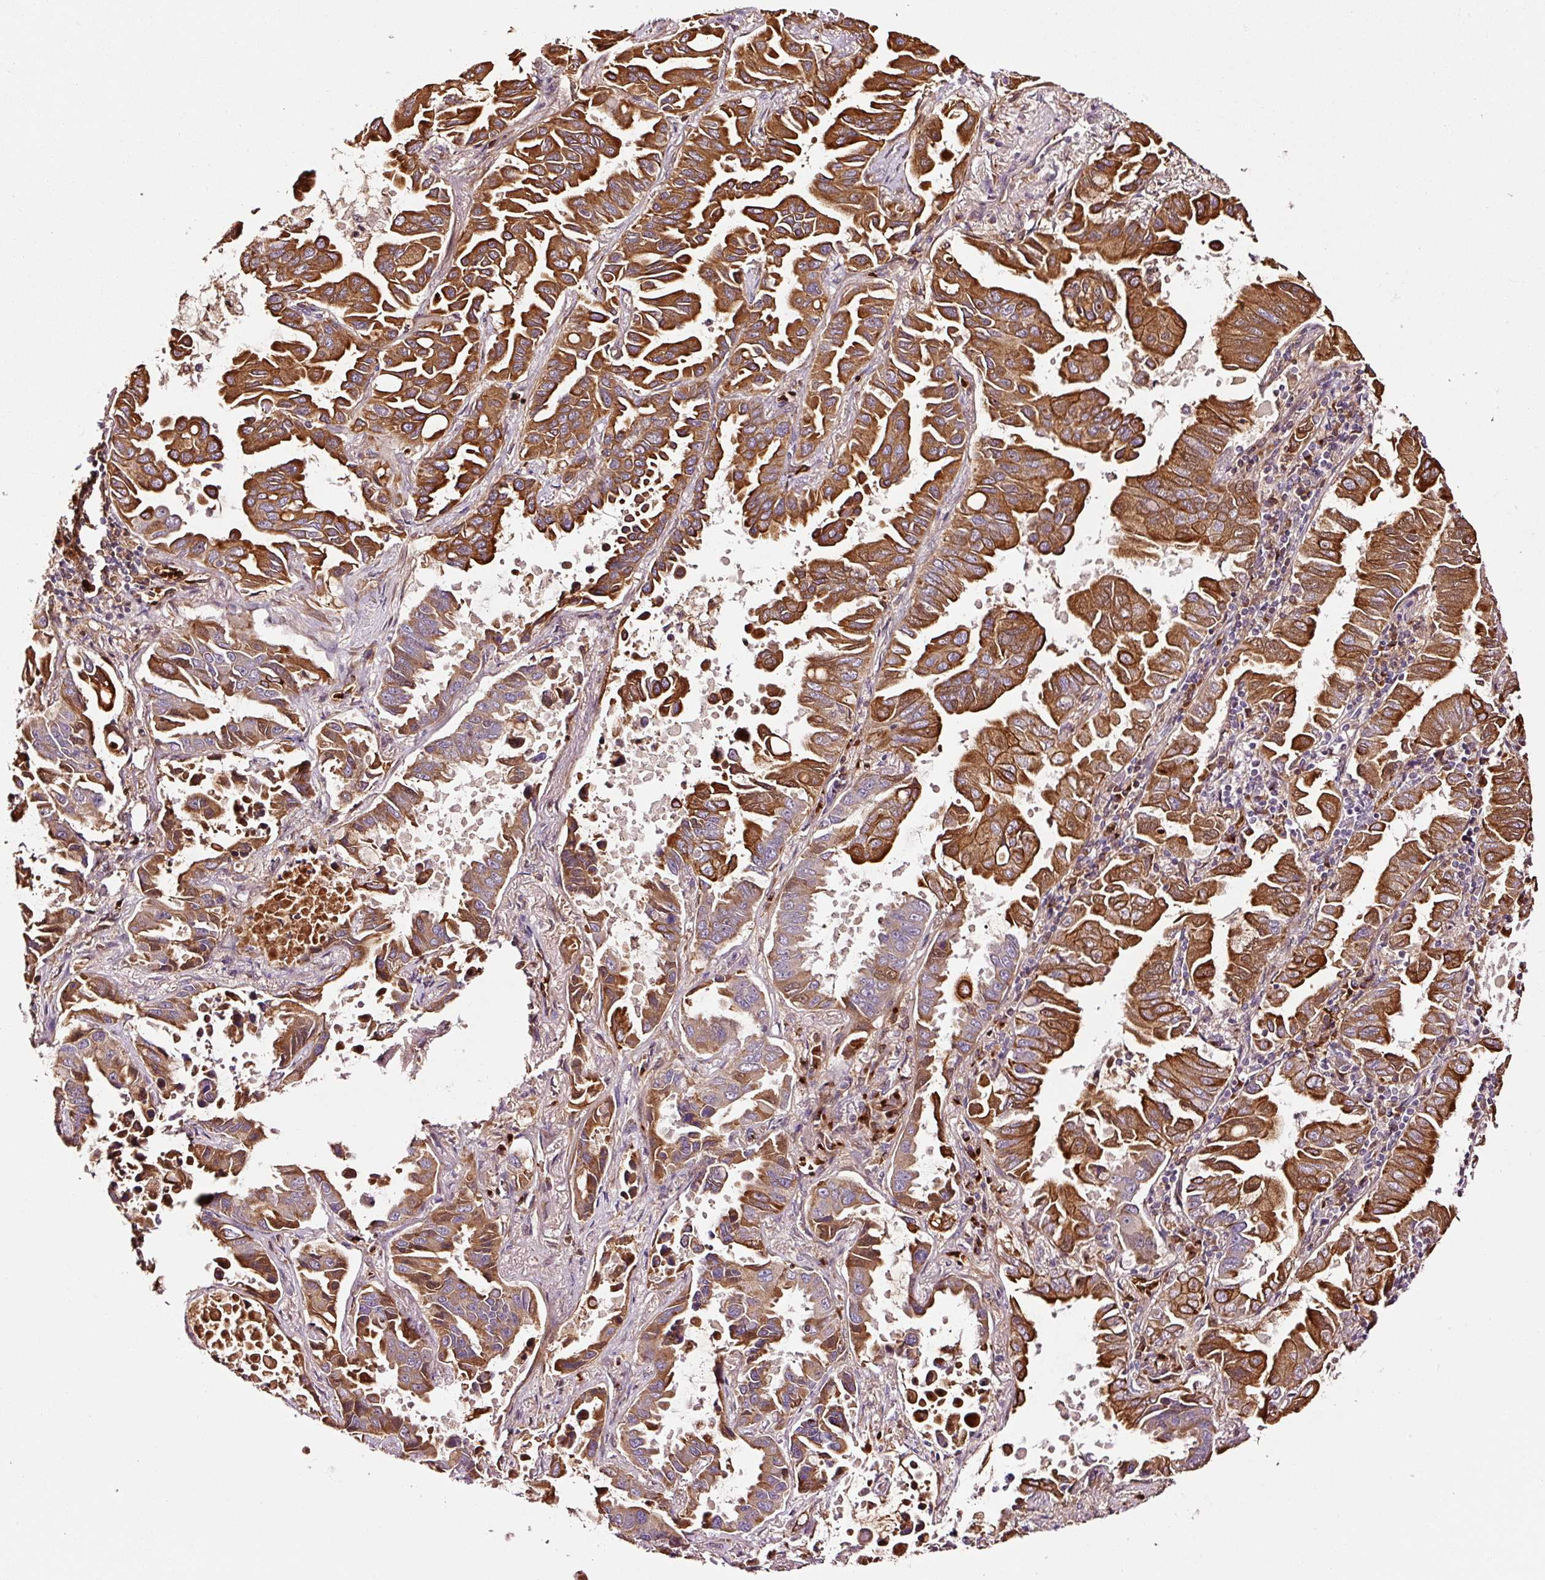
{"staining": {"intensity": "strong", "quantity": ">75%", "location": "cytoplasmic/membranous"}, "tissue": "lung cancer", "cell_type": "Tumor cells", "image_type": "cancer", "snomed": [{"axis": "morphology", "description": "Adenocarcinoma, NOS"}, {"axis": "topography", "description": "Lung"}], "caption": "IHC image of neoplastic tissue: adenocarcinoma (lung) stained using IHC demonstrates high levels of strong protein expression localized specifically in the cytoplasmic/membranous of tumor cells, appearing as a cytoplasmic/membranous brown color.", "gene": "PGLYRP2", "patient": {"sex": "male", "age": 64}}